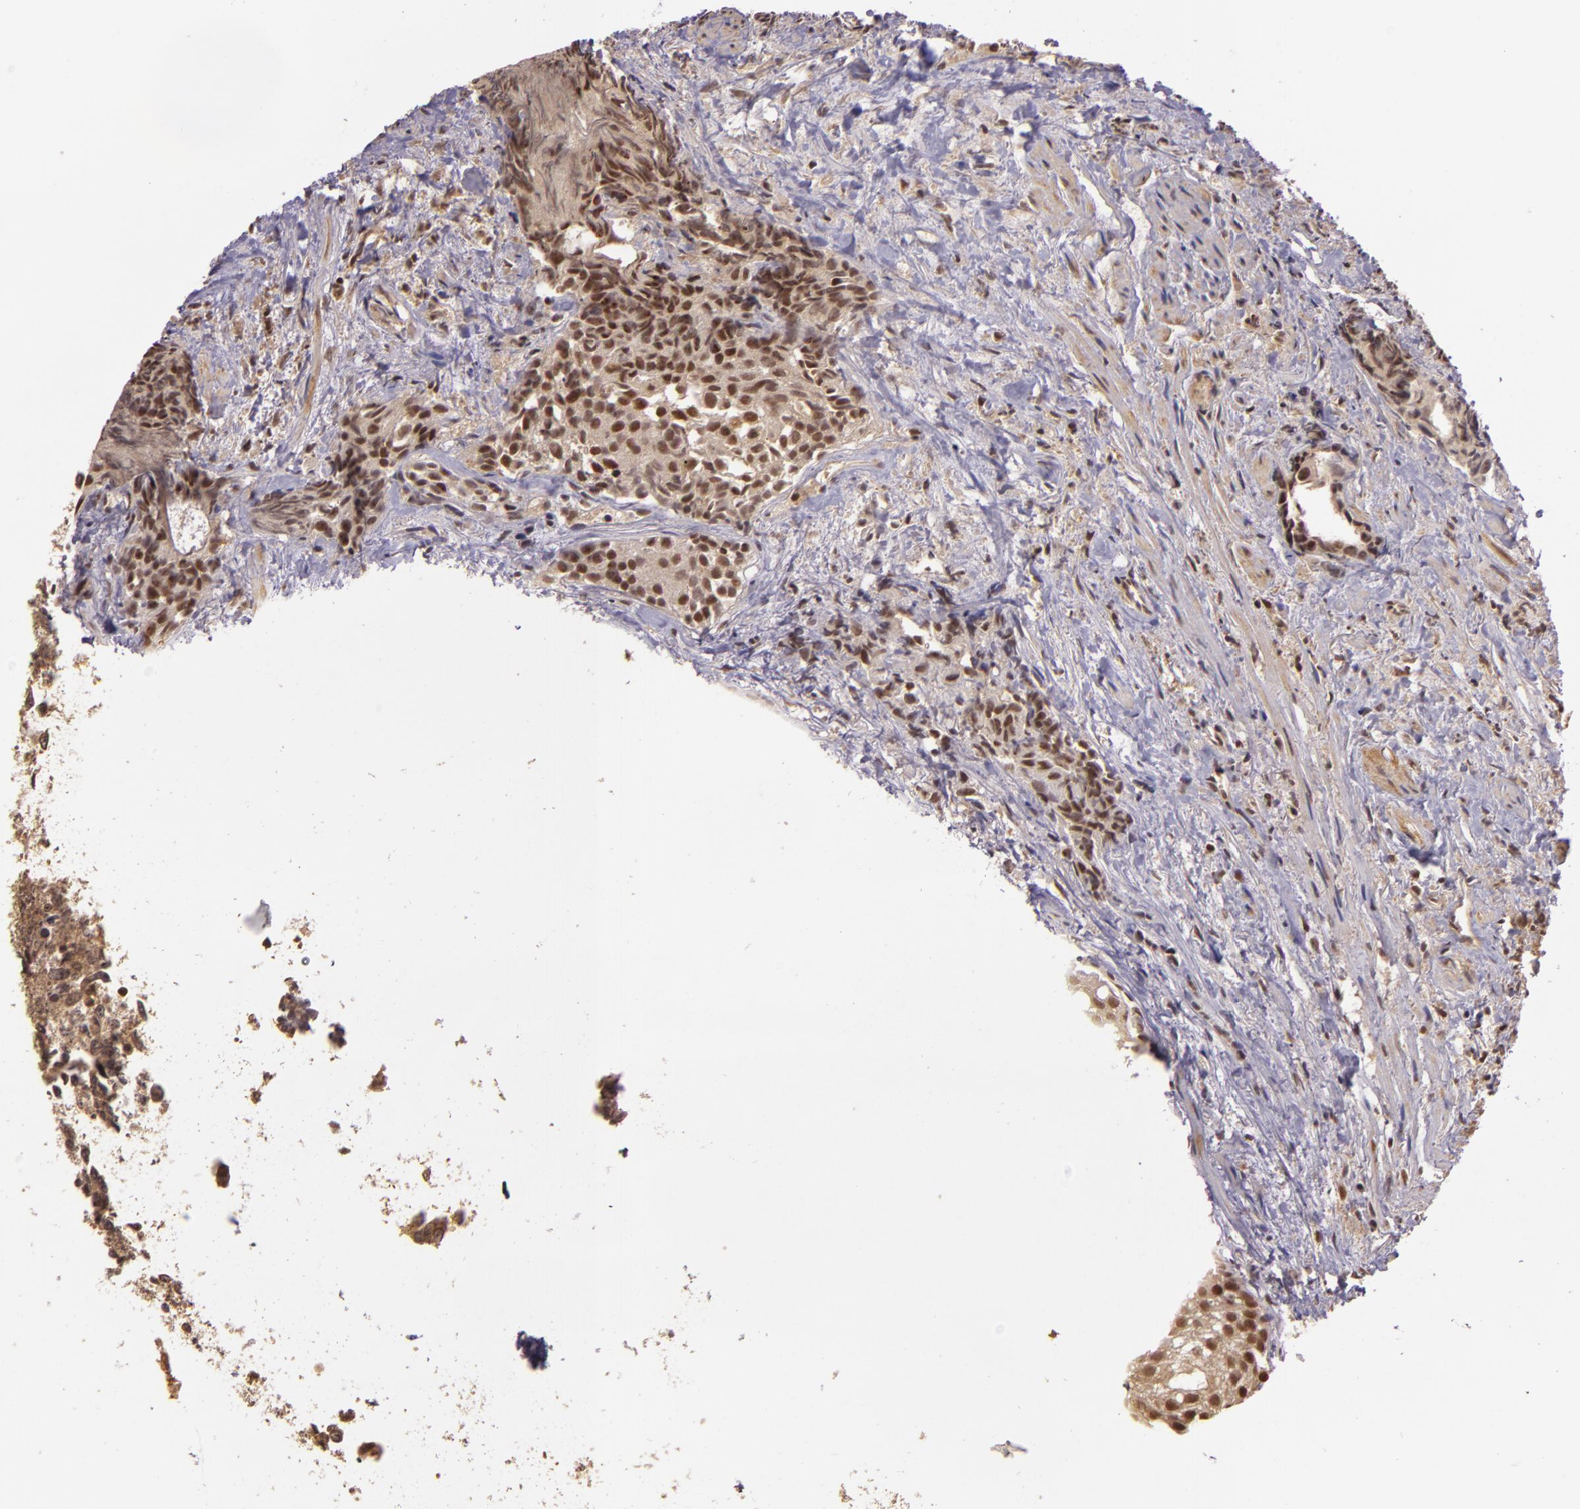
{"staining": {"intensity": "weak", "quantity": ">75%", "location": "cytoplasmic/membranous"}, "tissue": "urothelial cancer", "cell_type": "Tumor cells", "image_type": "cancer", "snomed": [{"axis": "morphology", "description": "Urothelial carcinoma, High grade"}, {"axis": "topography", "description": "Urinary bladder"}], "caption": "This is a photomicrograph of immunohistochemistry (IHC) staining of urothelial carcinoma (high-grade), which shows weak staining in the cytoplasmic/membranous of tumor cells.", "gene": "TXNRD2", "patient": {"sex": "female", "age": 78}}